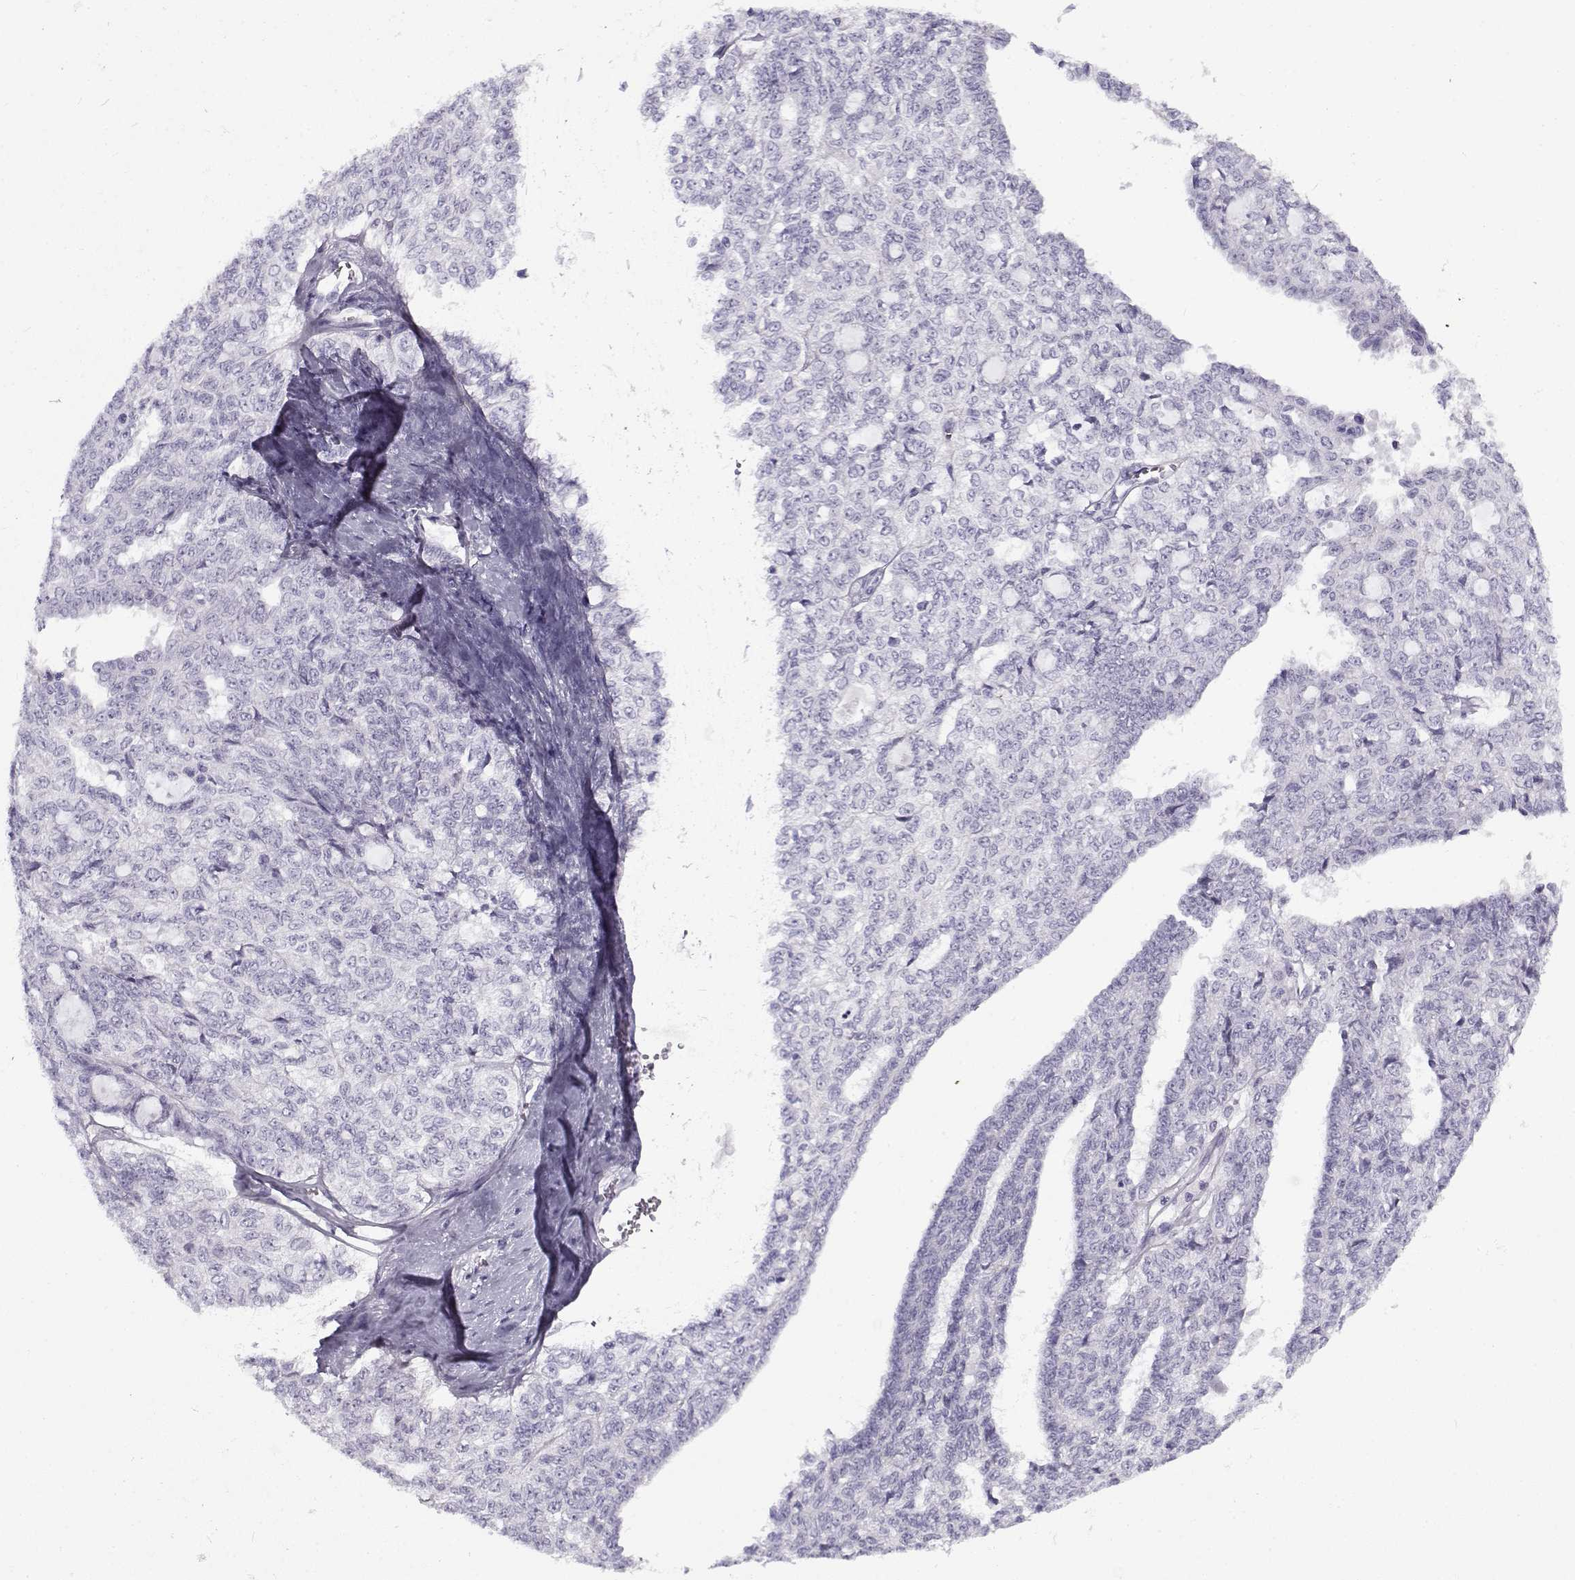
{"staining": {"intensity": "negative", "quantity": "none", "location": "none"}, "tissue": "ovarian cancer", "cell_type": "Tumor cells", "image_type": "cancer", "snomed": [{"axis": "morphology", "description": "Cystadenocarcinoma, serous, NOS"}, {"axis": "topography", "description": "Ovary"}], "caption": "An immunohistochemistry photomicrograph of ovarian cancer is shown. There is no staining in tumor cells of ovarian cancer.", "gene": "GTSF1L", "patient": {"sex": "female", "age": 71}}